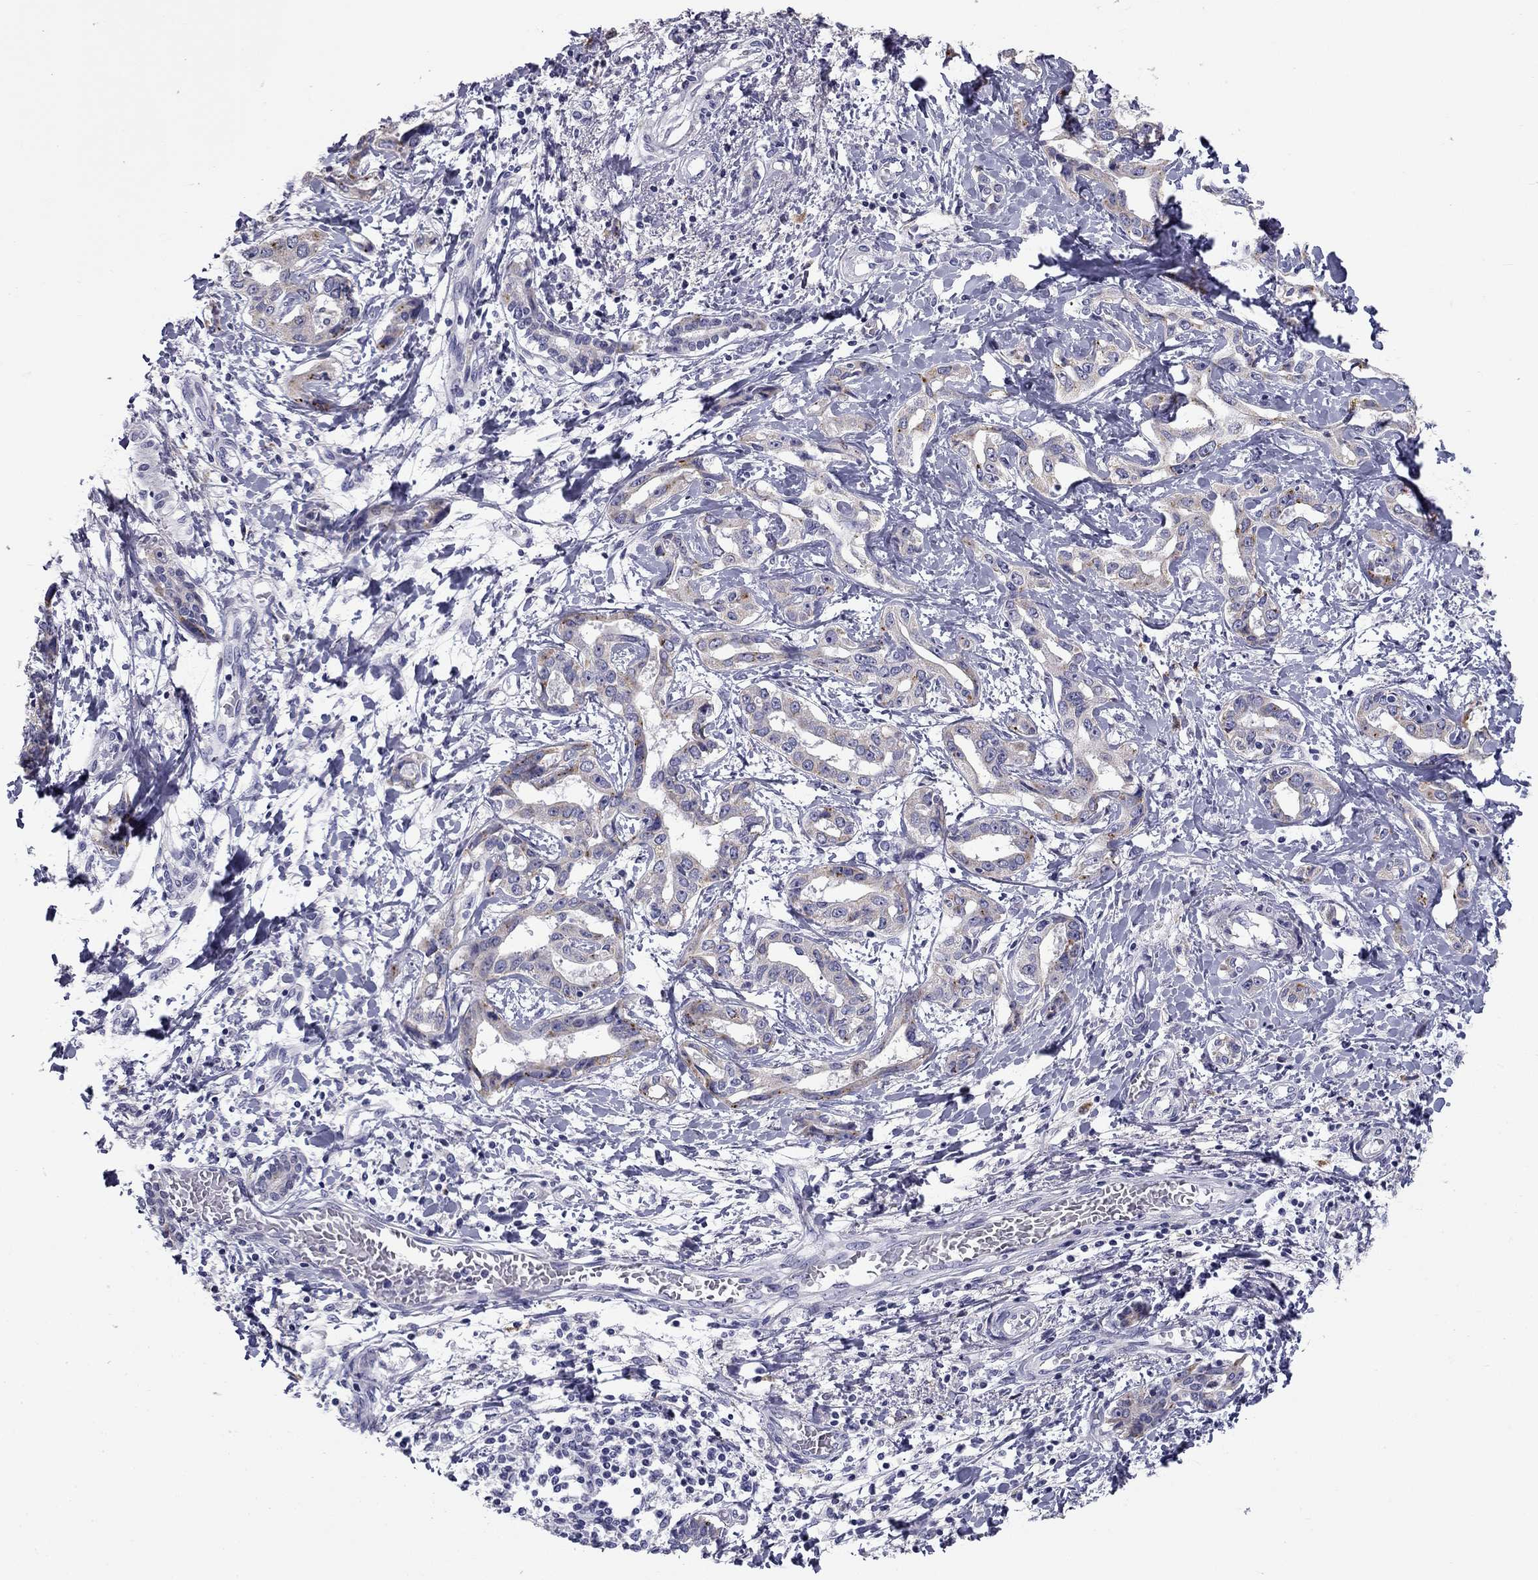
{"staining": {"intensity": "moderate", "quantity": "<25%", "location": "cytoplasmic/membranous"}, "tissue": "liver cancer", "cell_type": "Tumor cells", "image_type": "cancer", "snomed": [{"axis": "morphology", "description": "Cholangiocarcinoma"}, {"axis": "topography", "description": "Liver"}], "caption": "A histopathology image of human cholangiocarcinoma (liver) stained for a protein shows moderate cytoplasmic/membranous brown staining in tumor cells. Nuclei are stained in blue.", "gene": "CLPSL2", "patient": {"sex": "male", "age": 59}}